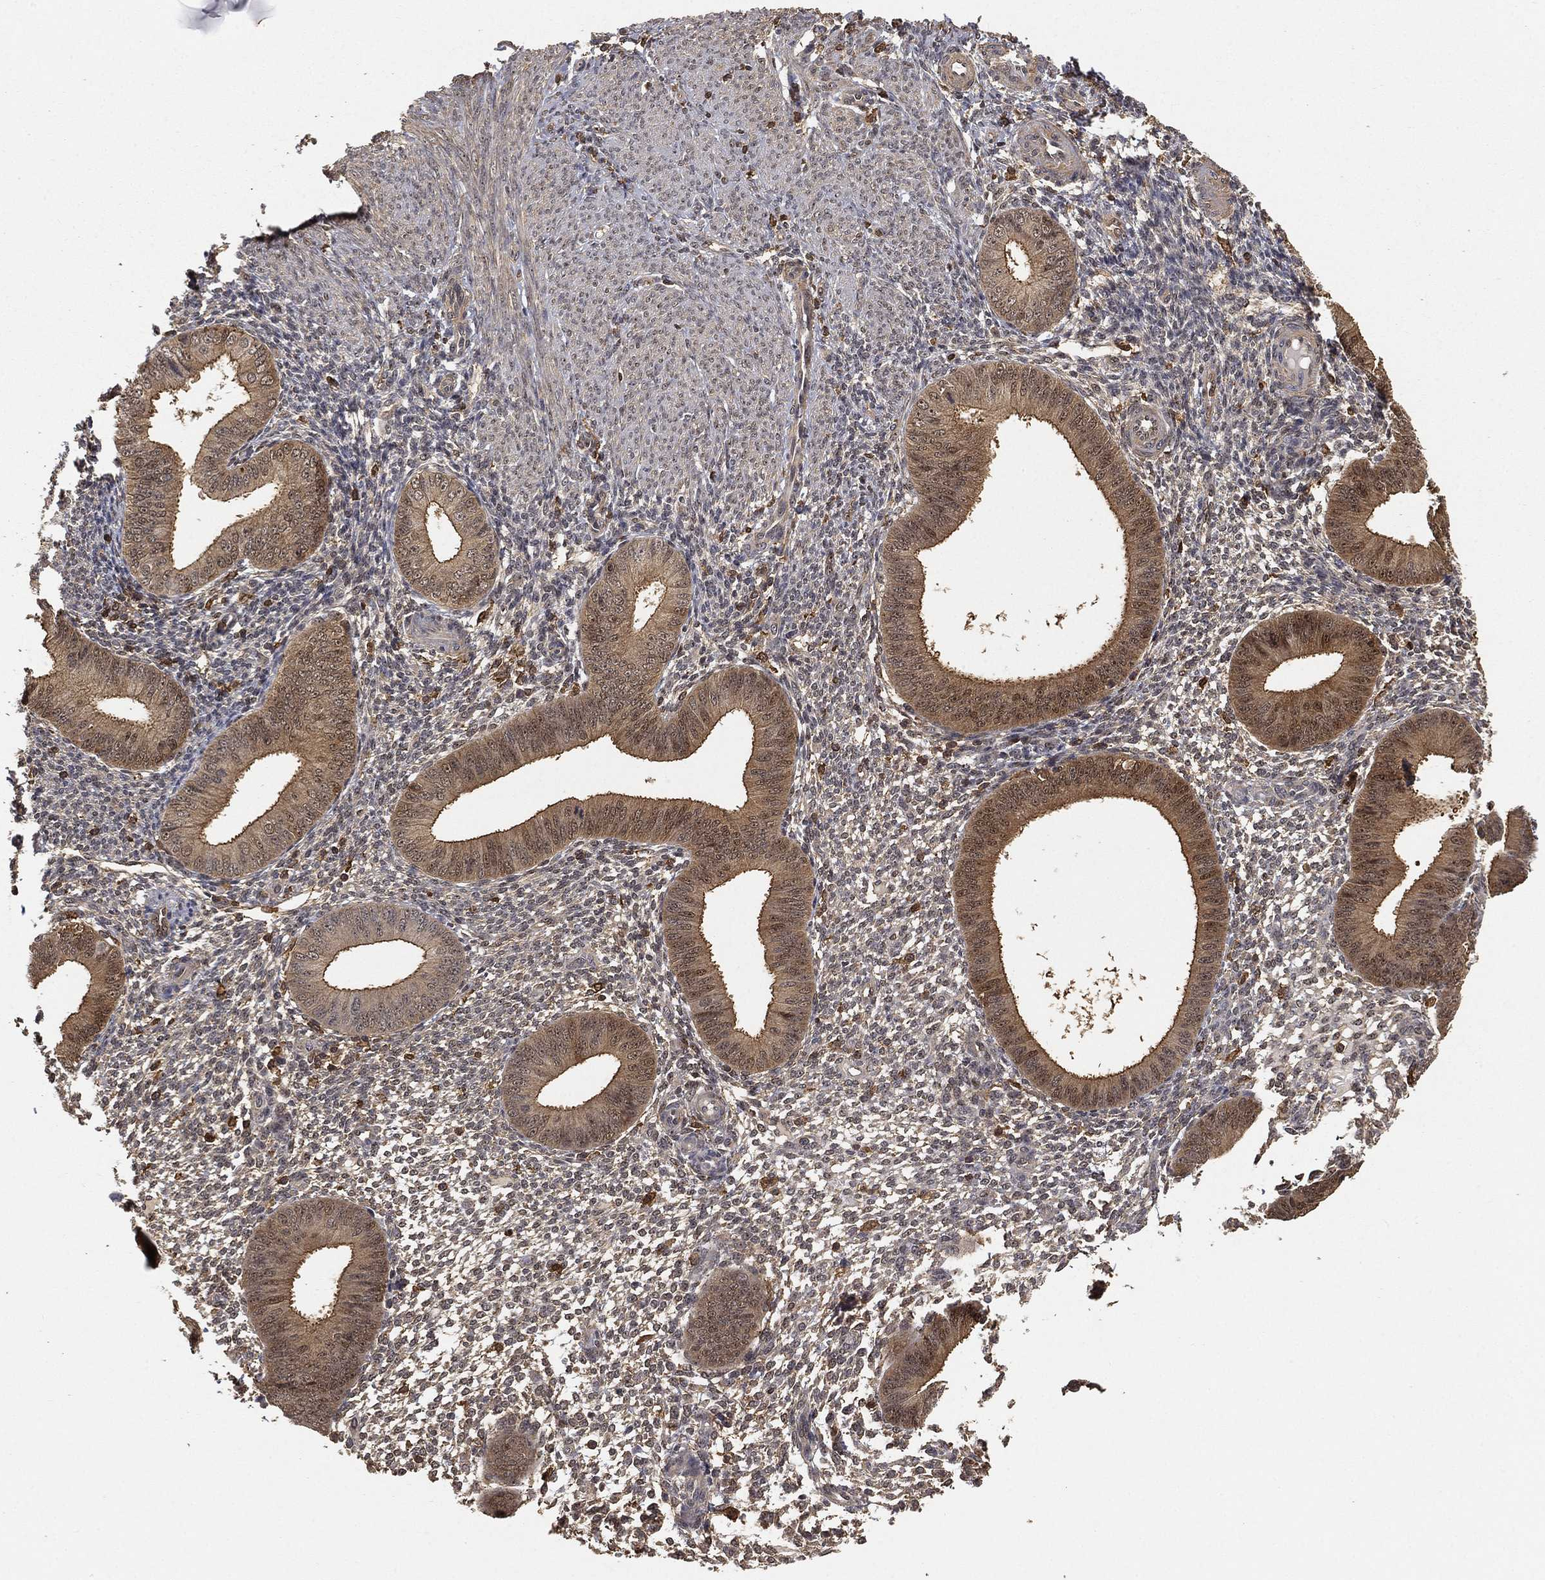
{"staining": {"intensity": "negative", "quantity": "none", "location": "none"}, "tissue": "endometrium", "cell_type": "Cells in endometrial stroma", "image_type": "normal", "snomed": [{"axis": "morphology", "description": "Normal tissue, NOS"}, {"axis": "topography", "description": "Endometrium"}], "caption": "Immunohistochemical staining of unremarkable endometrium shows no significant staining in cells in endometrial stroma. (Stains: DAB IHC with hematoxylin counter stain, Microscopy: brightfield microscopy at high magnification).", "gene": "CRYL1", "patient": {"sex": "female", "age": 39}}